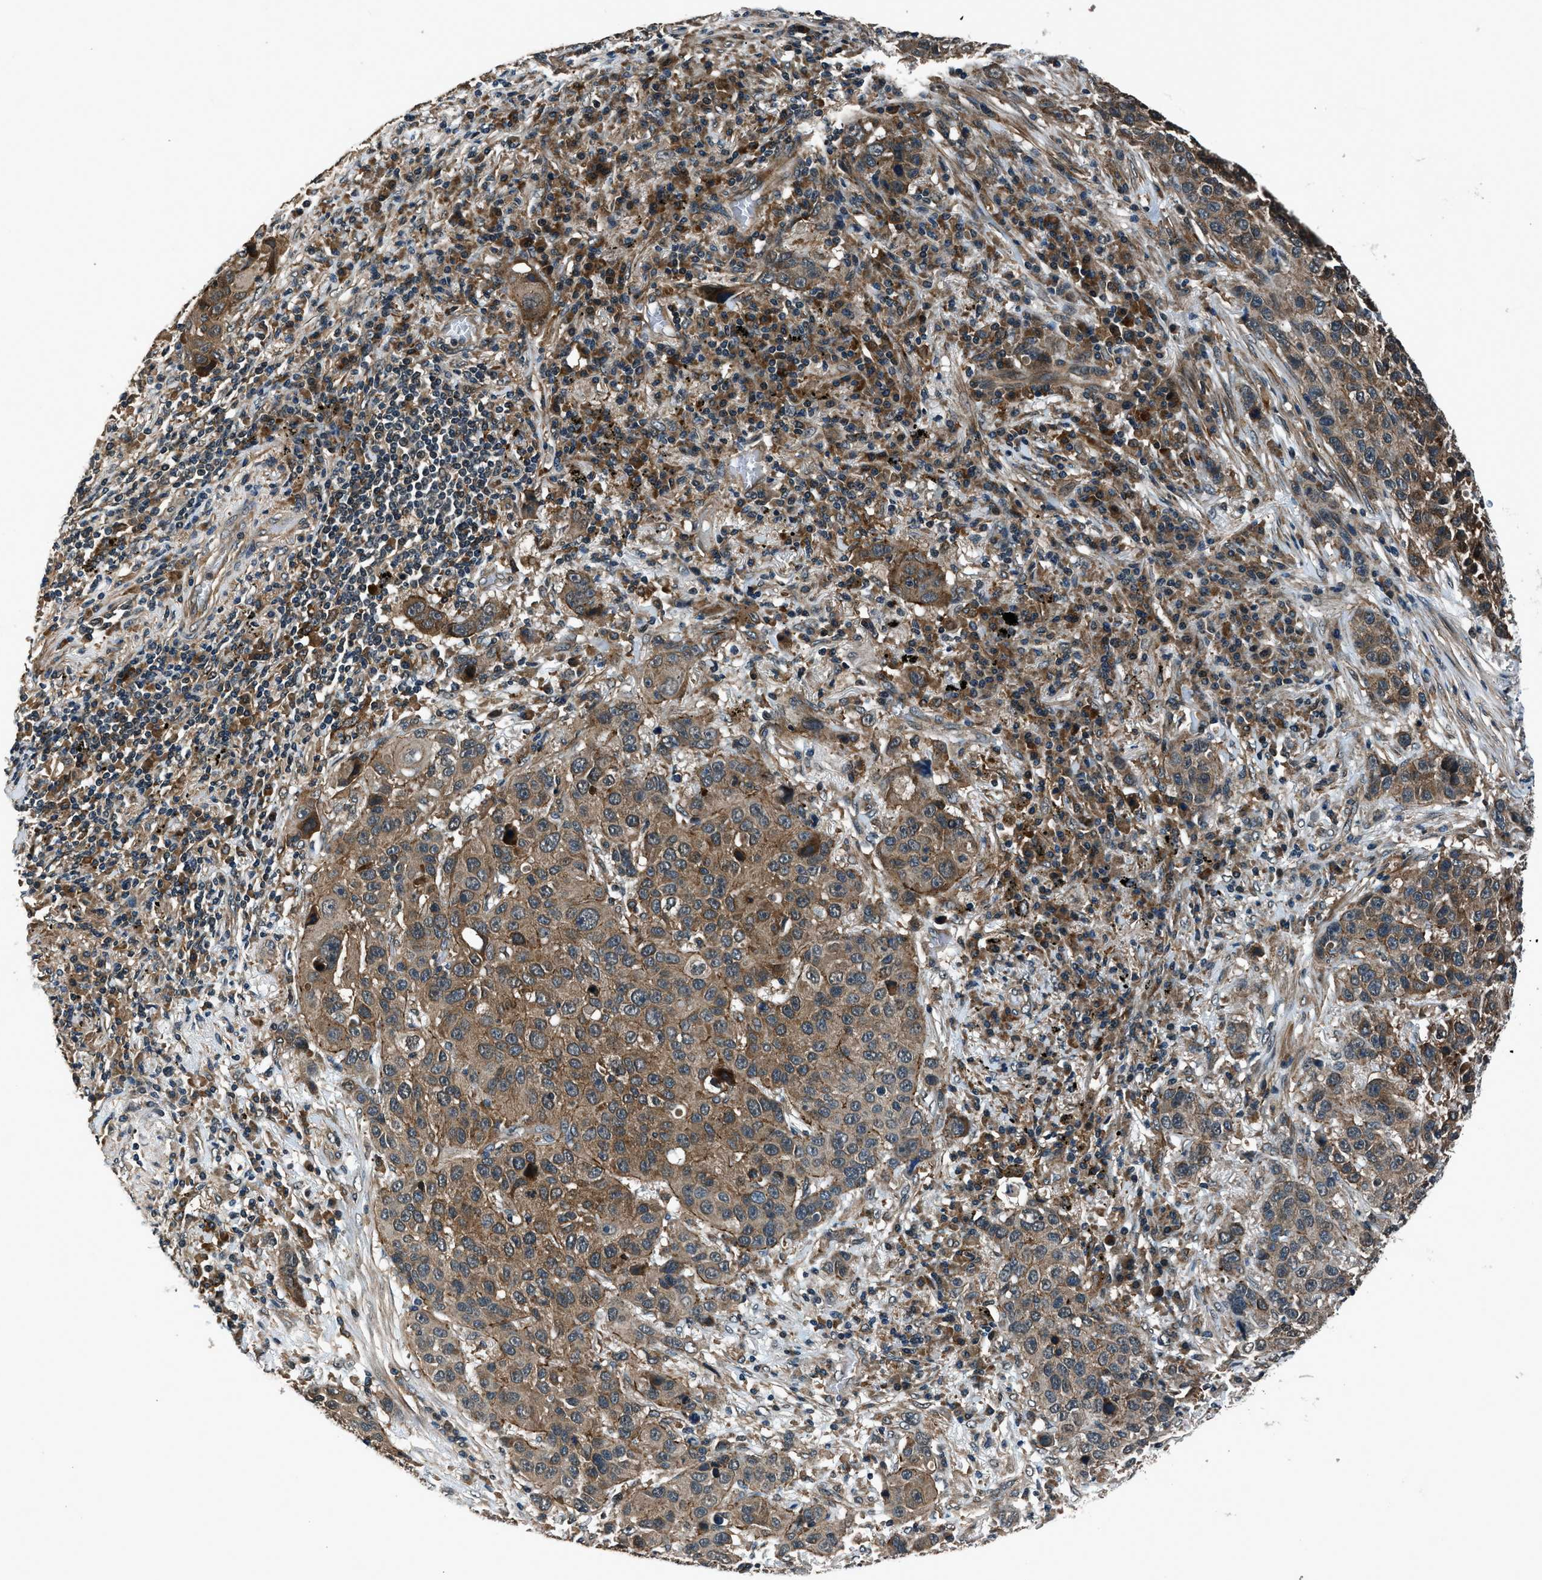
{"staining": {"intensity": "moderate", "quantity": ">75%", "location": "cytoplasmic/membranous"}, "tissue": "lung cancer", "cell_type": "Tumor cells", "image_type": "cancer", "snomed": [{"axis": "morphology", "description": "Squamous cell carcinoma, NOS"}, {"axis": "topography", "description": "Lung"}], "caption": "IHC of lung cancer displays medium levels of moderate cytoplasmic/membranous expression in approximately >75% of tumor cells.", "gene": "ARHGEF11", "patient": {"sex": "male", "age": 57}}